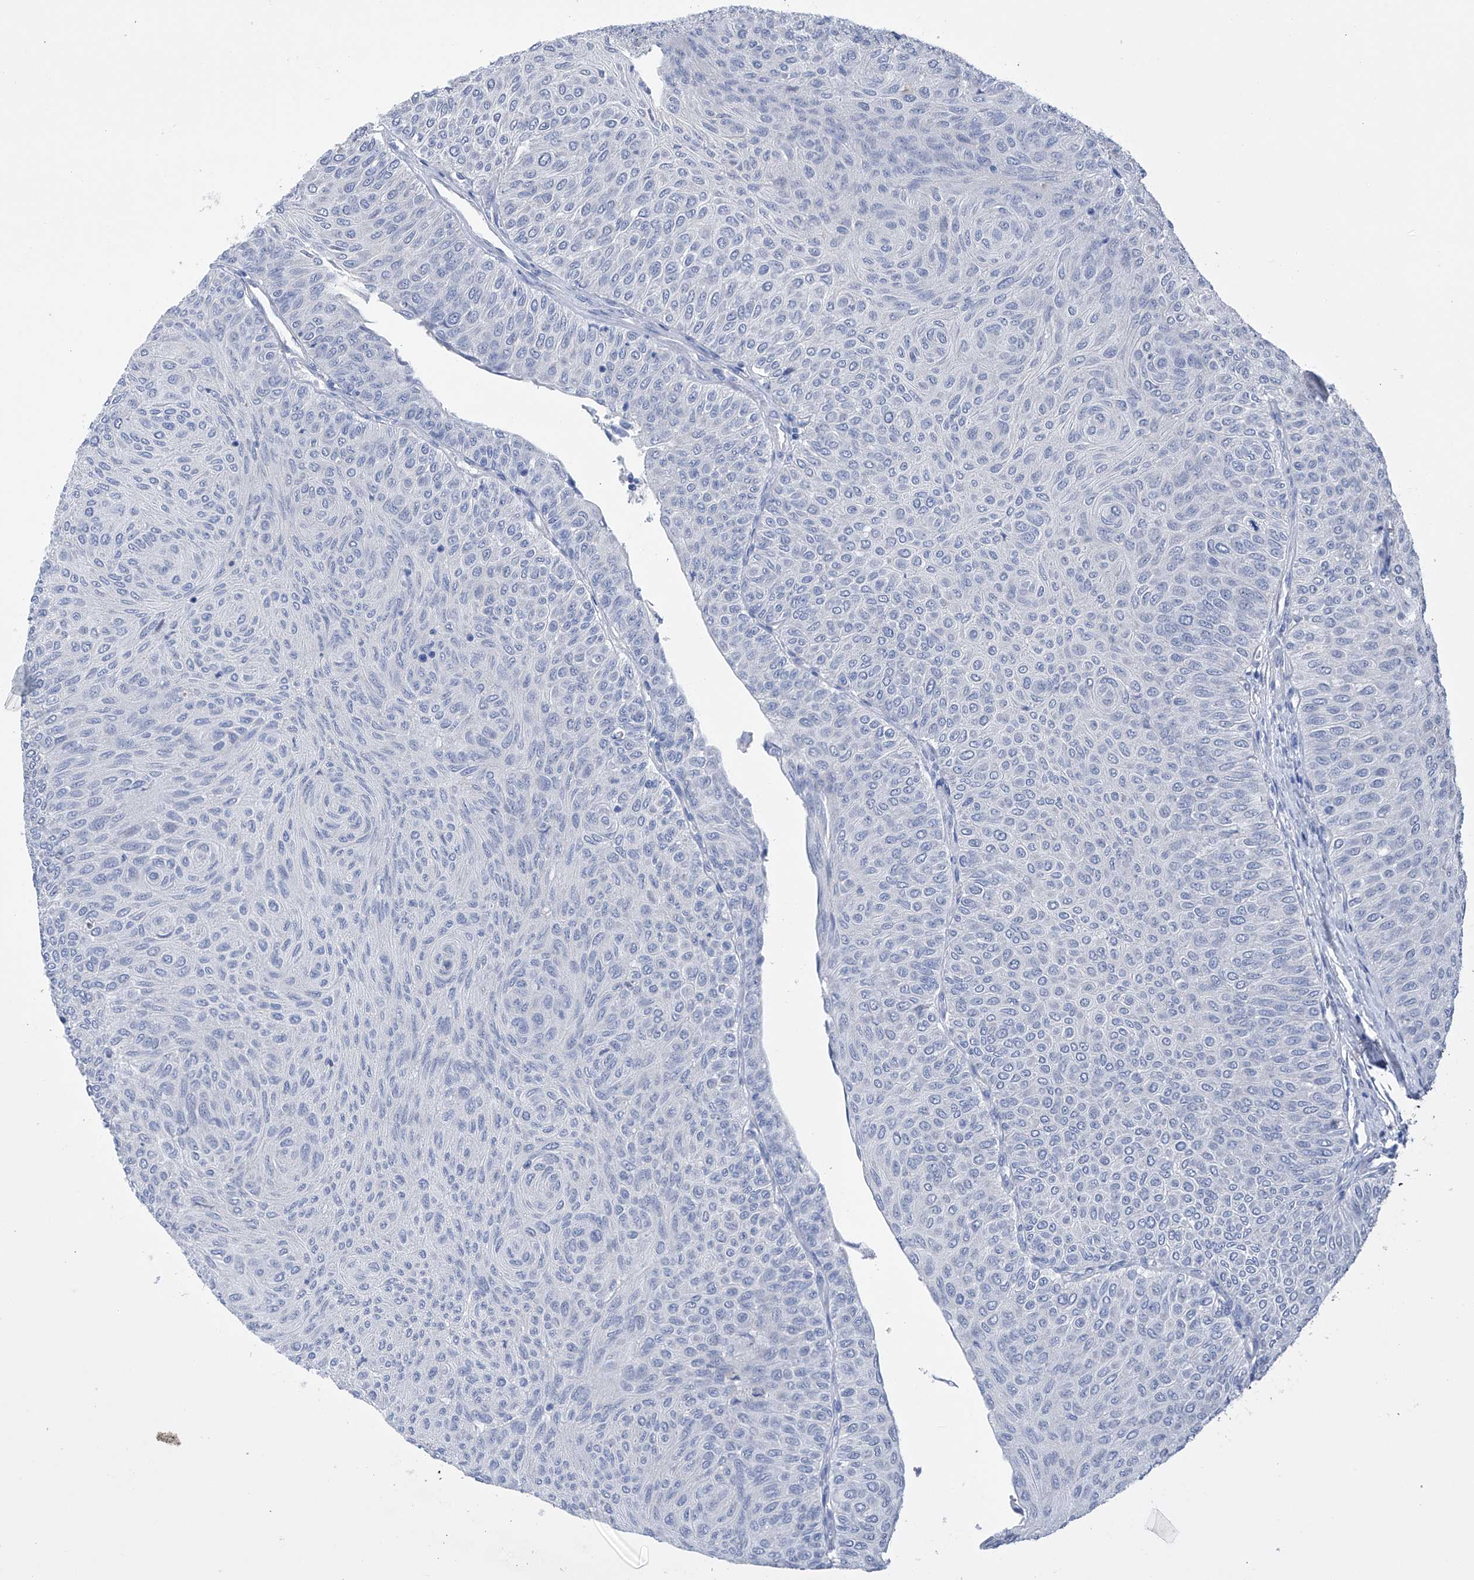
{"staining": {"intensity": "negative", "quantity": "none", "location": "none"}, "tissue": "urothelial cancer", "cell_type": "Tumor cells", "image_type": "cancer", "snomed": [{"axis": "morphology", "description": "Urothelial carcinoma, Low grade"}, {"axis": "topography", "description": "Urinary bladder"}], "caption": "IHC of urothelial cancer shows no positivity in tumor cells.", "gene": "ADRA1A", "patient": {"sex": "male", "age": 78}}